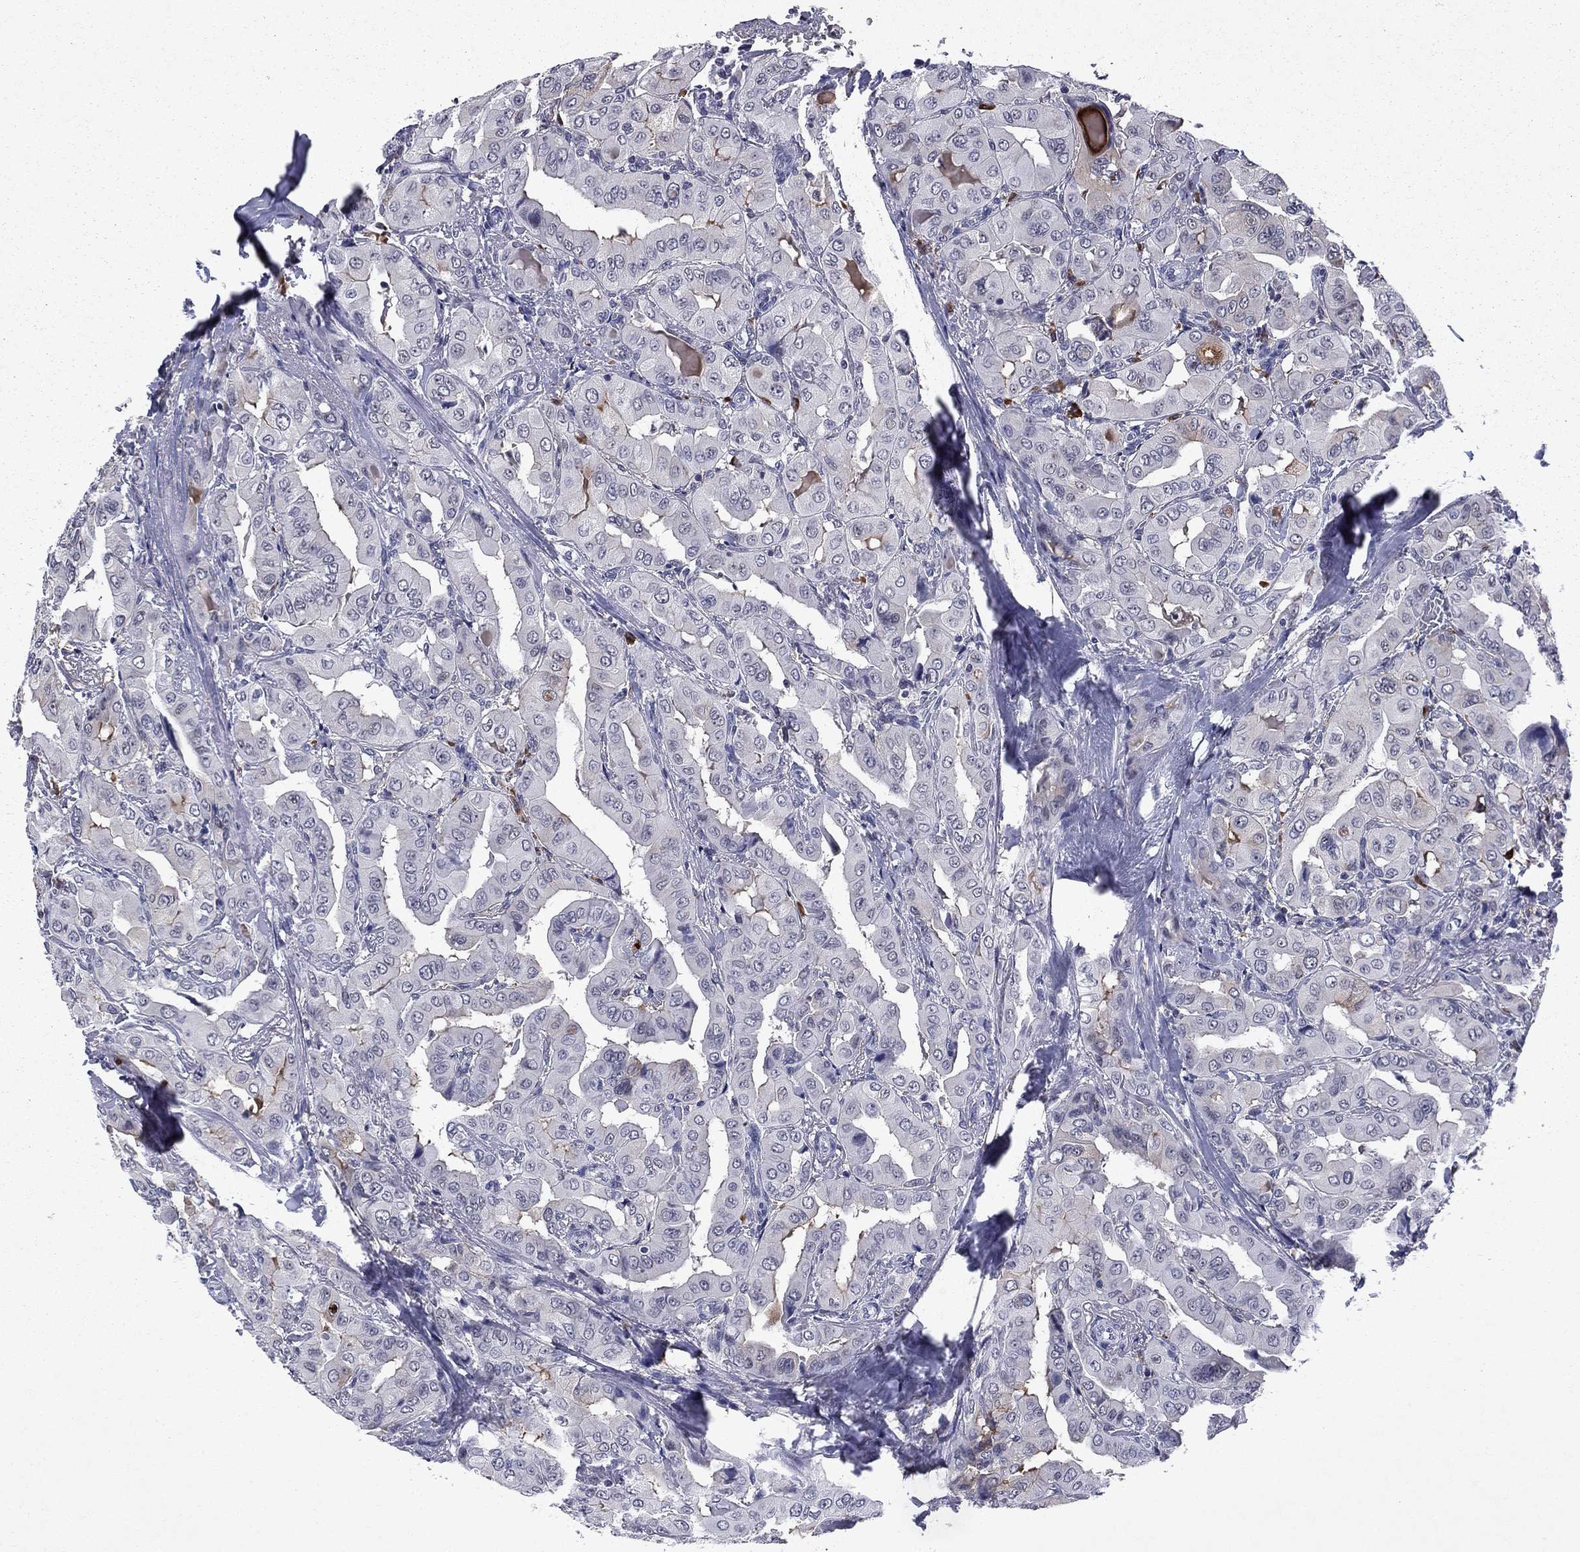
{"staining": {"intensity": "negative", "quantity": "none", "location": "none"}, "tissue": "thyroid cancer", "cell_type": "Tumor cells", "image_type": "cancer", "snomed": [{"axis": "morphology", "description": "Normal tissue, NOS"}, {"axis": "morphology", "description": "Papillary adenocarcinoma, NOS"}, {"axis": "topography", "description": "Thyroid gland"}], "caption": "Immunohistochemistry (IHC) photomicrograph of thyroid papillary adenocarcinoma stained for a protein (brown), which exhibits no positivity in tumor cells.", "gene": "ECM1", "patient": {"sex": "female", "age": 66}}